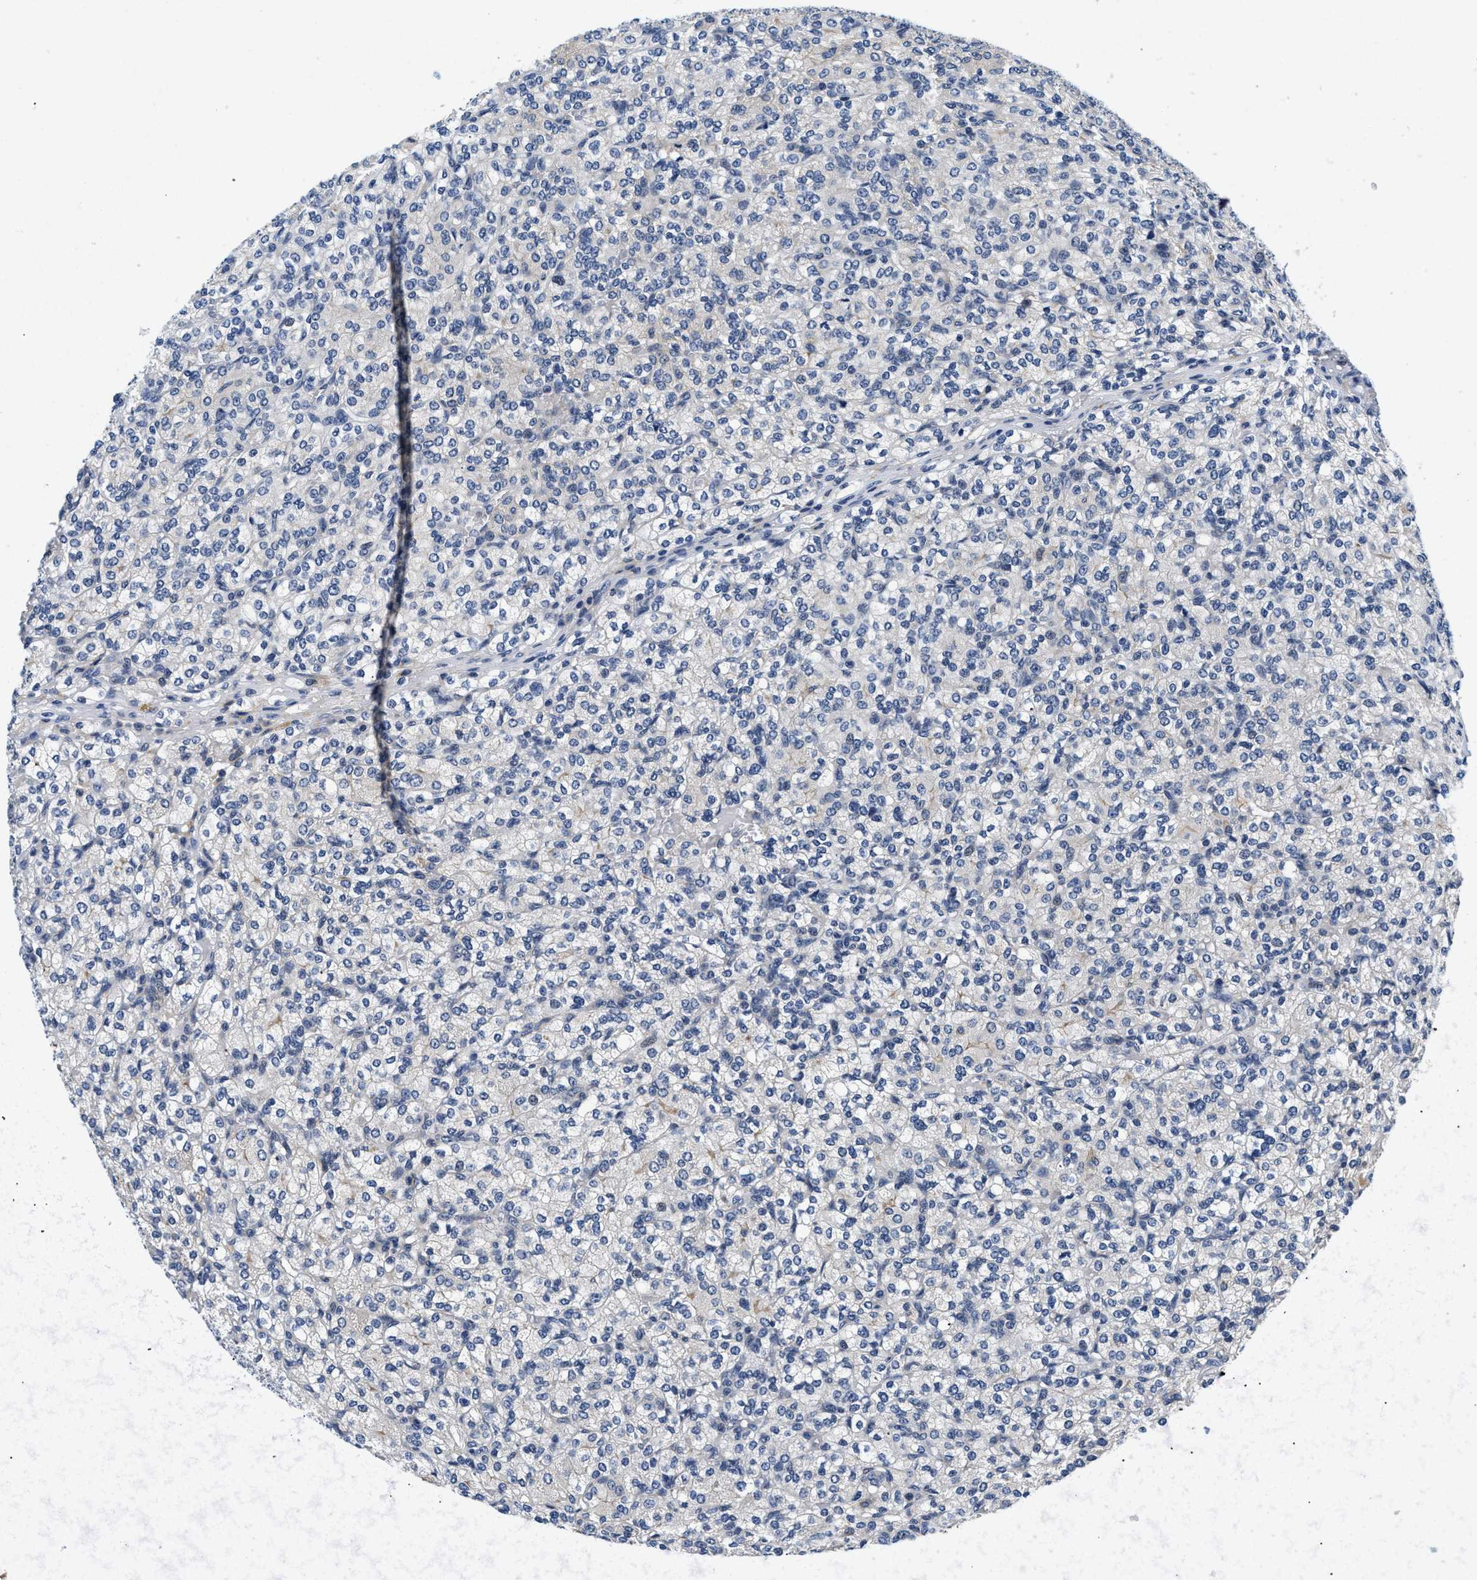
{"staining": {"intensity": "negative", "quantity": "none", "location": "none"}, "tissue": "renal cancer", "cell_type": "Tumor cells", "image_type": "cancer", "snomed": [{"axis": "morphology", "description": "Adenocarcinoma, NOS"}, {"axis": "topography", "description": "Kidney"}], "caption": "Immunohistochemistry (IHC) micrograph of renal cancer stained for a protein (brown), which shows no staining in tumor cells.", "gene": "PDP1", "patient": {"sex": "male", "age": 77}}